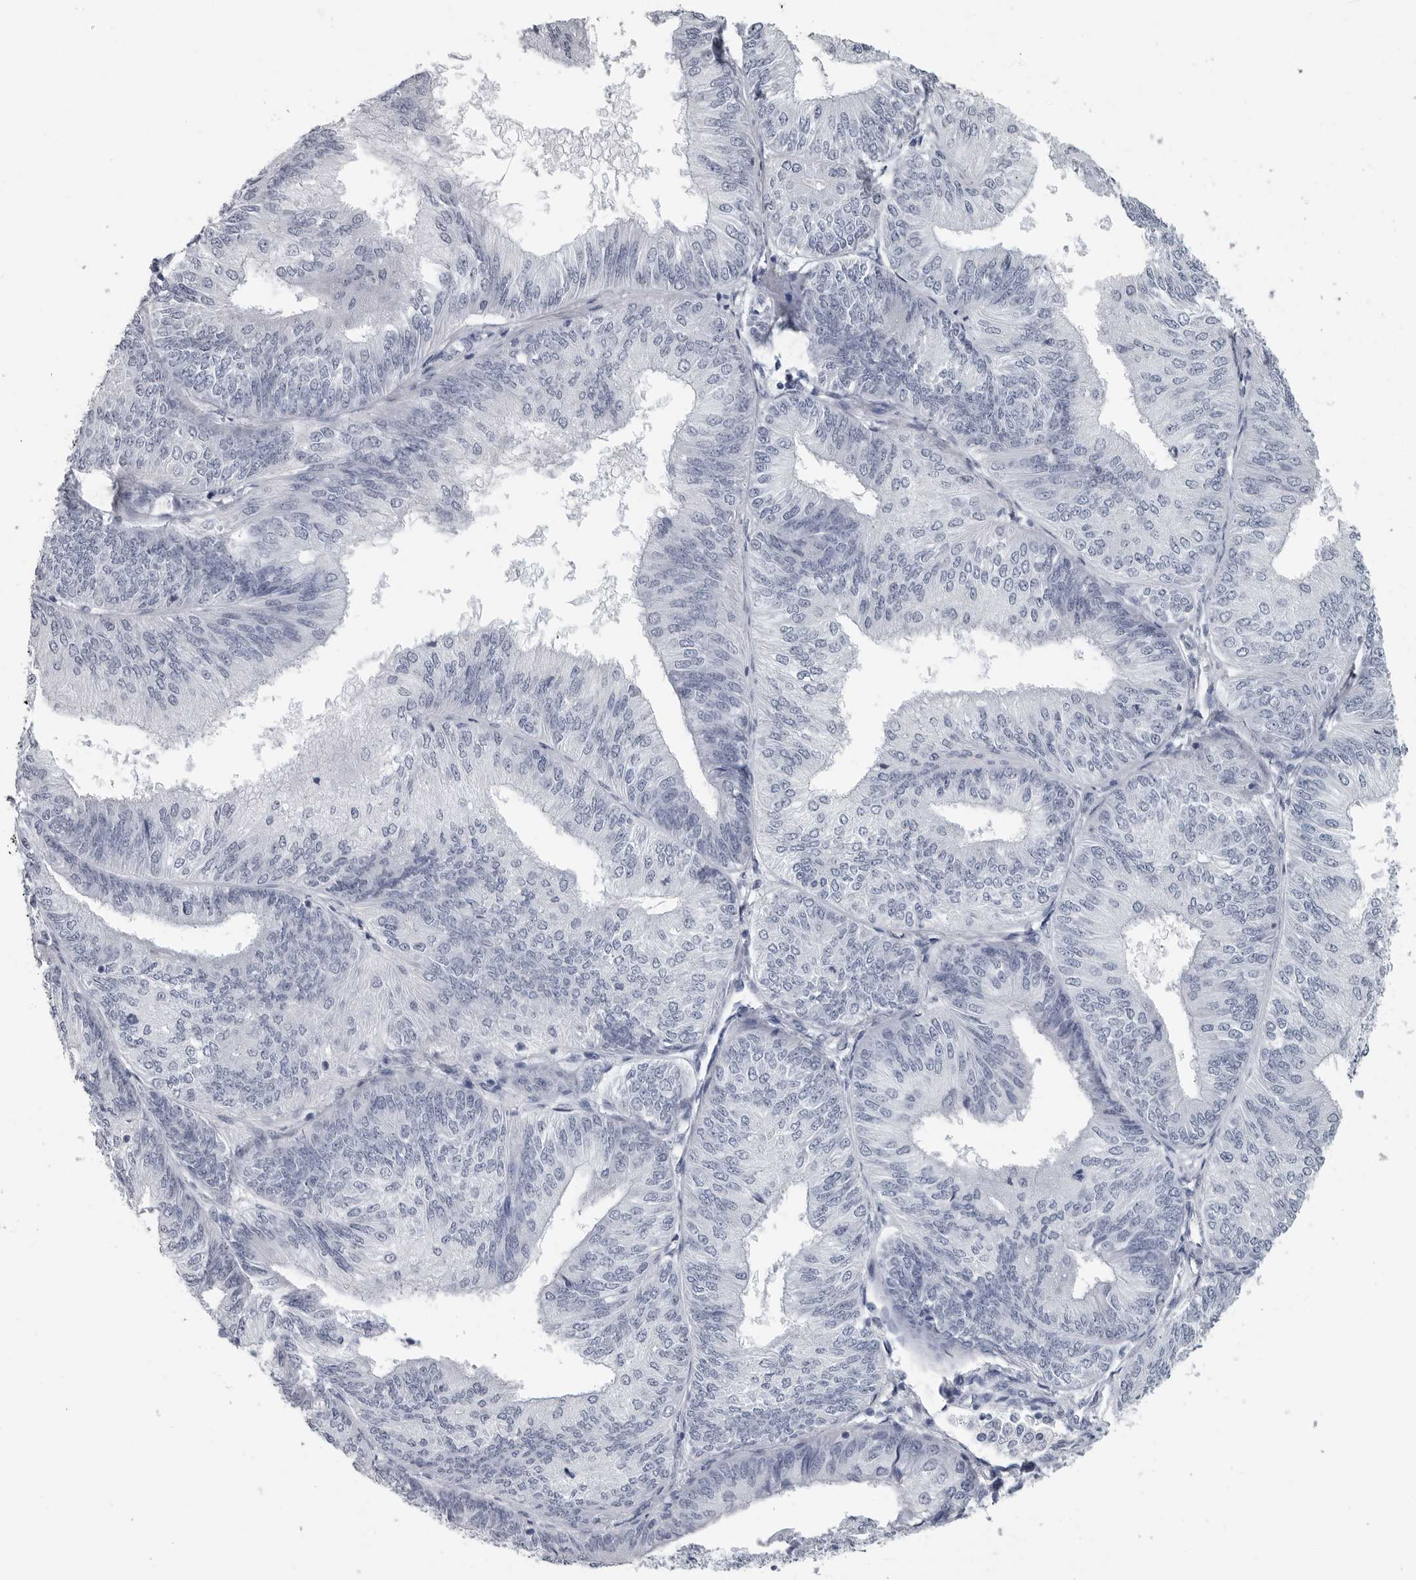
{"staining": {"intensity": "negative", "quantity": "none", "location": "none"}, "tissue": "endometrial cancer", "cell_type": "Tumor cells", "image_type": "cancer", "snomed": [{"axis": "morphology", "description": "Adenocarcinoma, NOS"}, {"axis": "topography", "description": "Endometrium"}], "caption": "The image shows no significant staining in tumor cells of endometrial adenocarcinoma.", "gene": "AMPD1", "patient": {"sex": "female", "age": 58}}